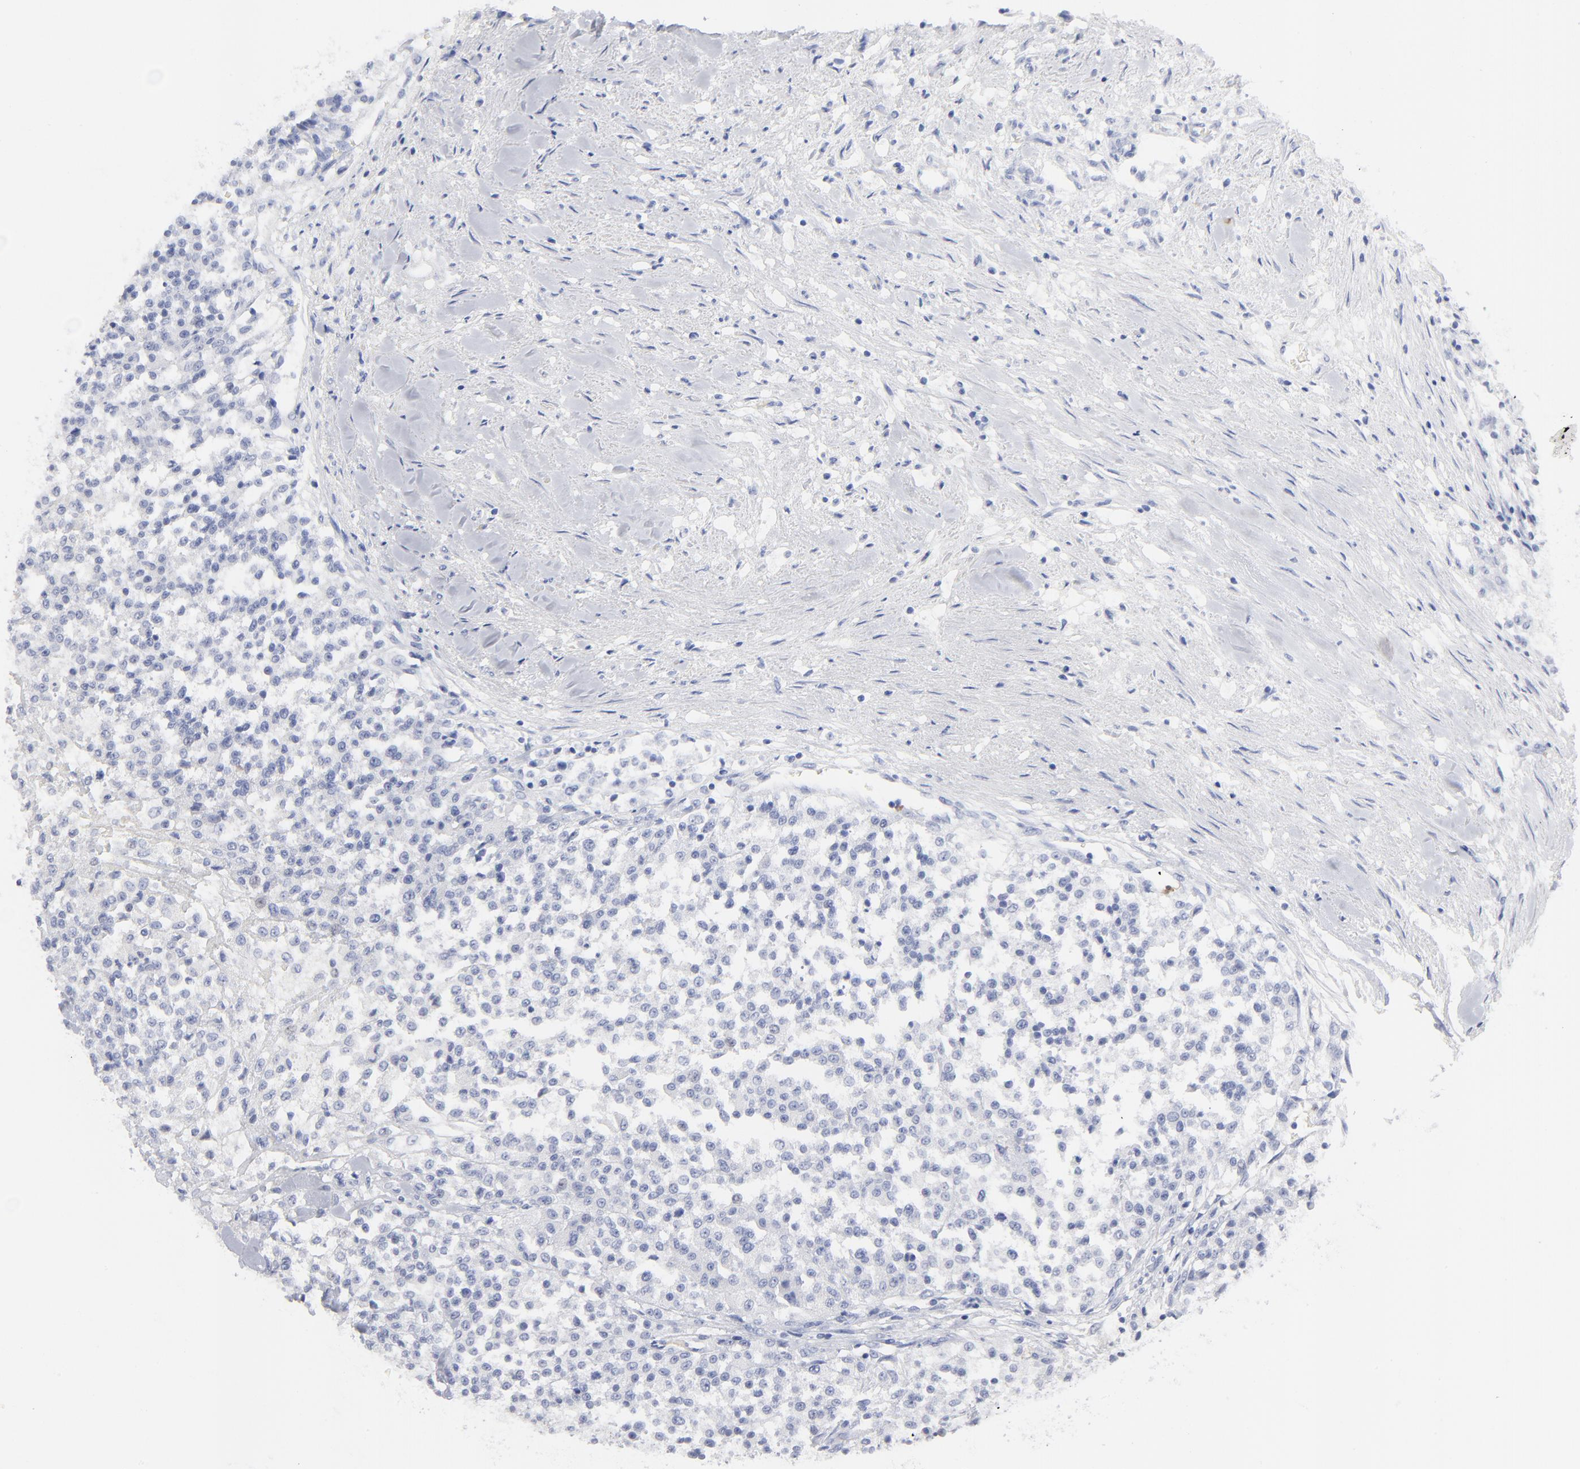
{"staining": {"intensity": "negative", "quantity": "none", "location": "none"}, "tissue": "testis cancer", "cell_type": "Tumor cells", "image_type": "cancer", "snomed": [{"axis": "morphology", "description": "Seminoma, NOS"}, {"axis": "topography", "description": "Testis"}], "caption": "There is no significant expression in tumor cells of testis seminoma. The staining was performed using DAB to visualize the protein expression in brown, while the nuclei were stained in blue with hematoxylin (Magnification: 20x).", "gene": "ARG1", "patient": {"sex": "male", "age": 59}}